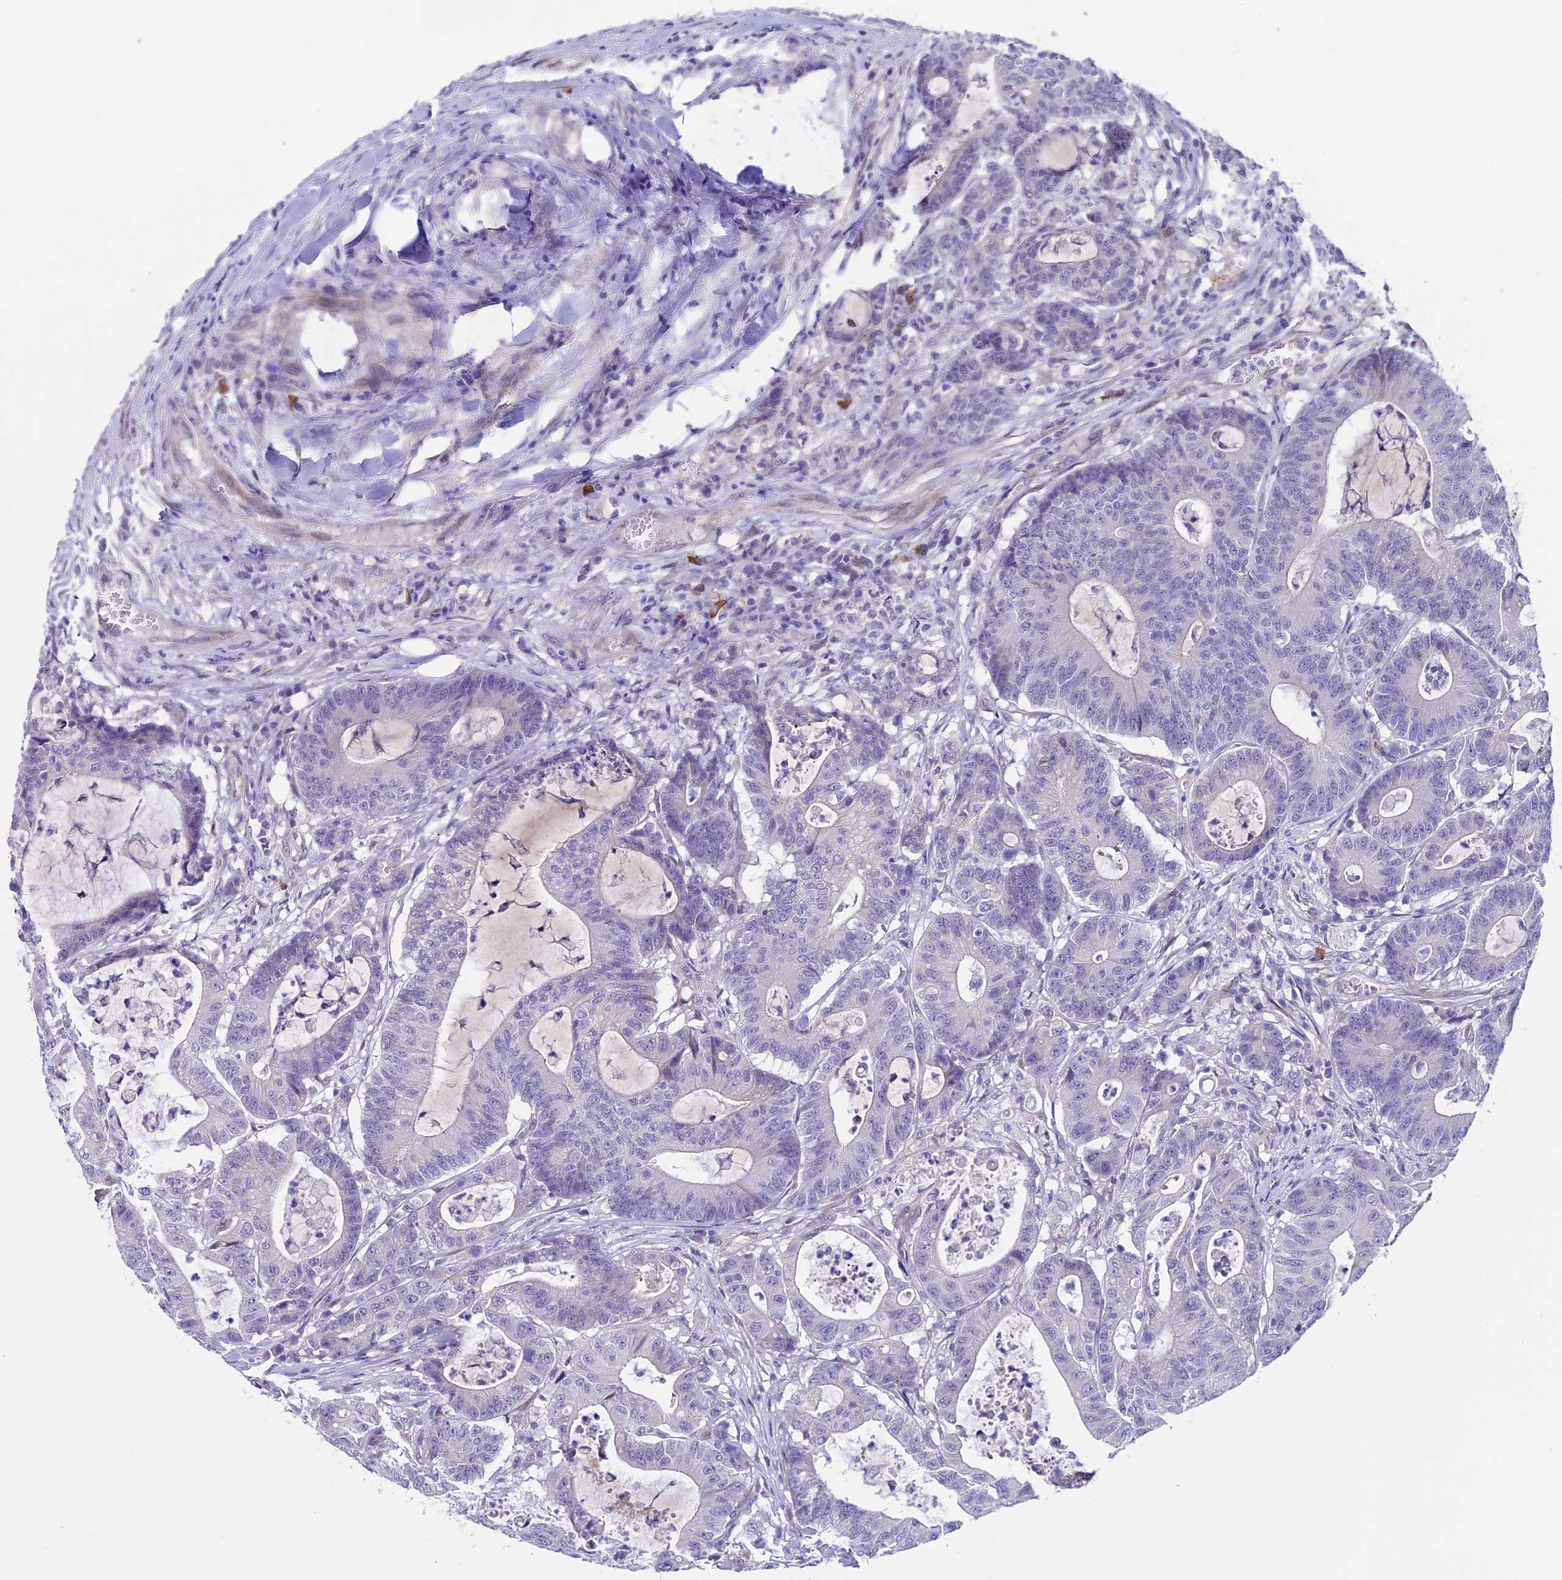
{"staining": {"intensity": "negative", "quantity": "none", "location": "none"}, "tissue": "colorectal cancer", "cell_type": "Tumor cells", "image_type": "cancer", "snomed": [{"axis": "morphology", "description": "Adenocarcinoma, NOS"}, {"axis": "topography", "description": "Colon"}], "caption": "Immunohistochemical staining of colorectal cancer (adenocarcinoma) exhibits no significant staining in tumor cells. (DAB immunohistochemistry, high magnification).", "gene": "TMEM171", "patient": {"sex": "female", "age": 84}}